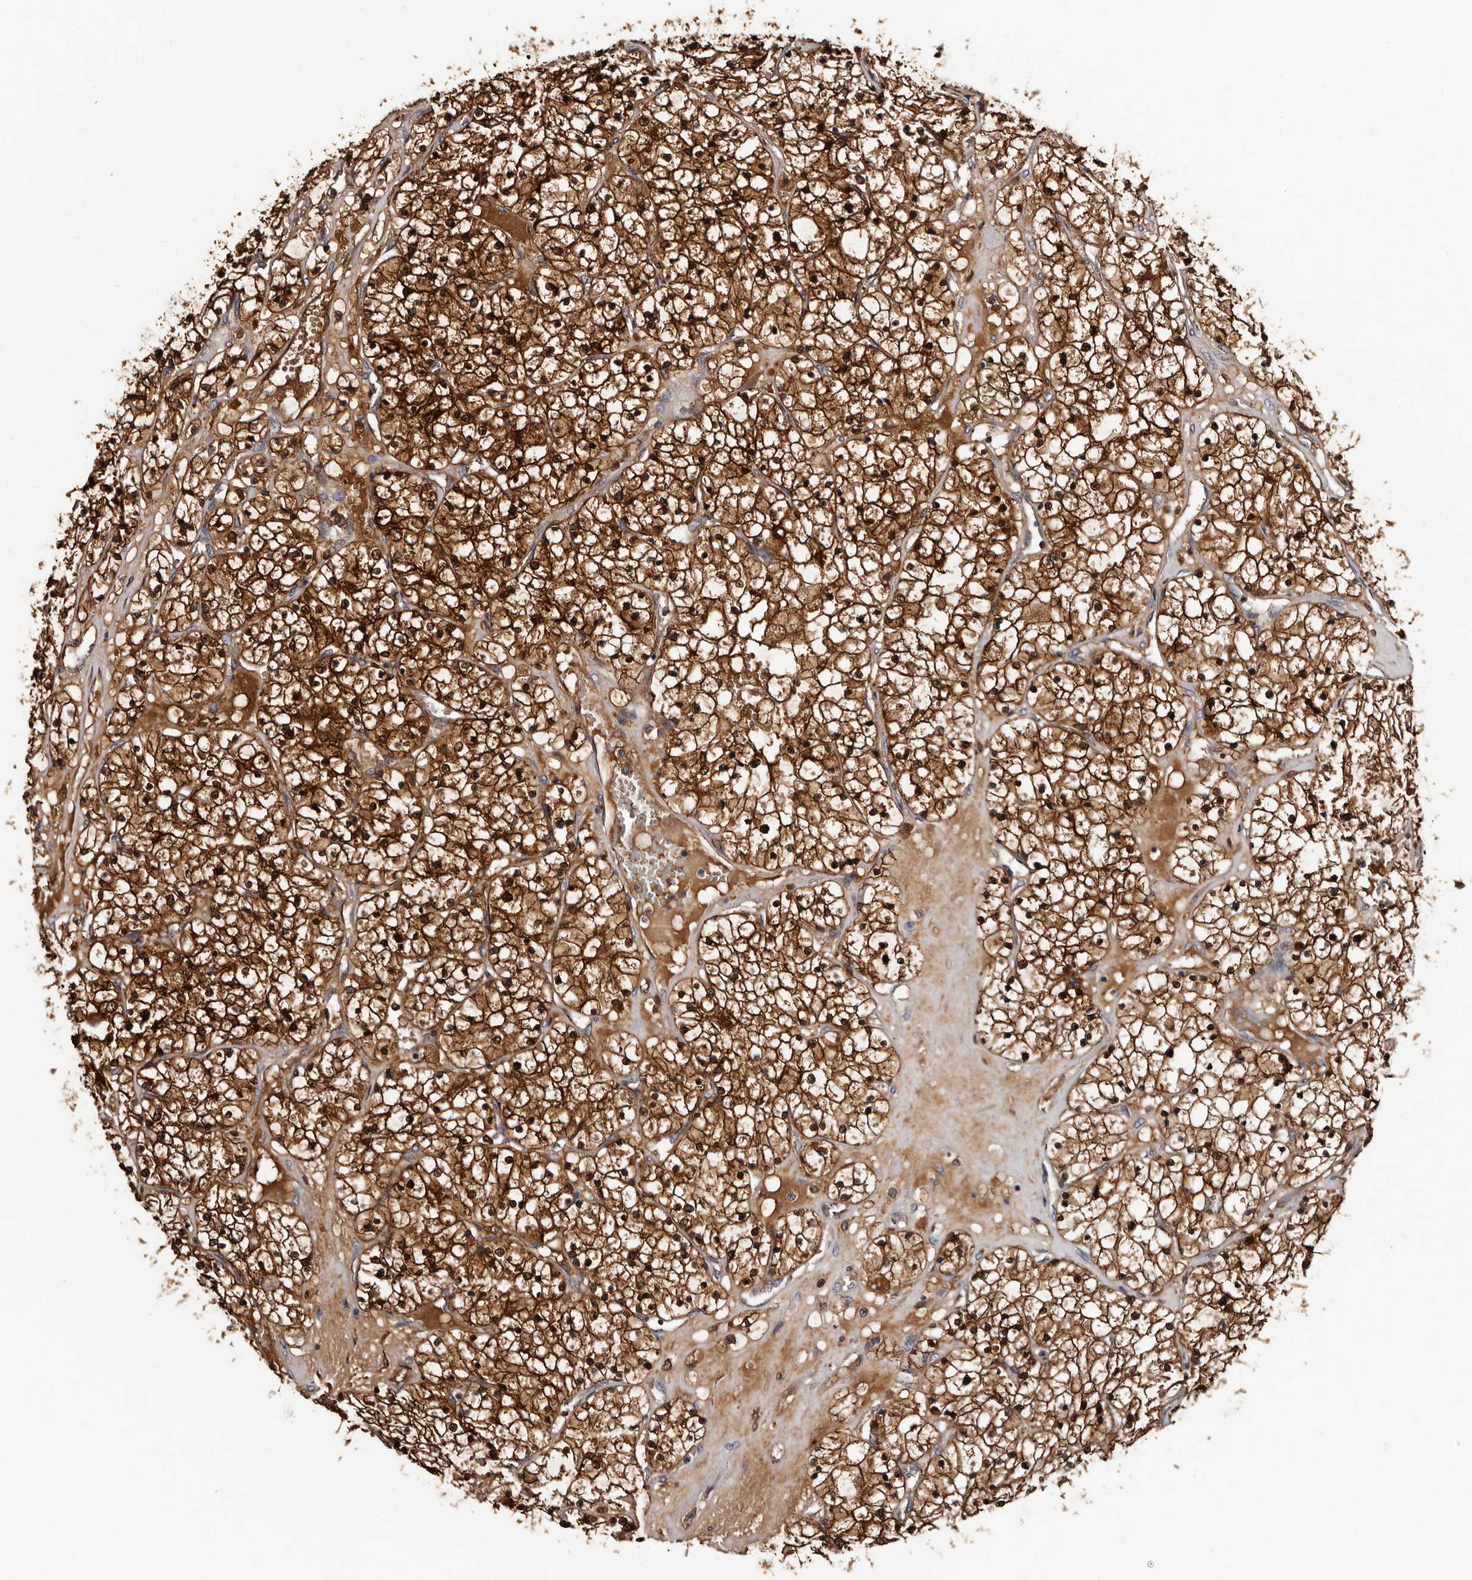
{"staining": {"intensity": "strong", "quantity": ">75%", "location": "cytoplasmic/membranous,nuclear"}, "tissue": "renal cancer", "cell_type": "Tumor cells", "image_type": "cancer", "snomed": [{"axis": "morphology", "description": "Normal tissue, NOS"}, {"axis": "morphology", "description": "Adenocarcinoma, NOS"}, {"axis": "topography", "description": "Kidney"}], "caption": "Strong cytoplasmic/membranous and nuclear protein expression is identified in about >75% of tumor cells in adenocarcinoma (renal).", "gene": "DNPH1", "patient": {"sex": "male", "age": 68}}